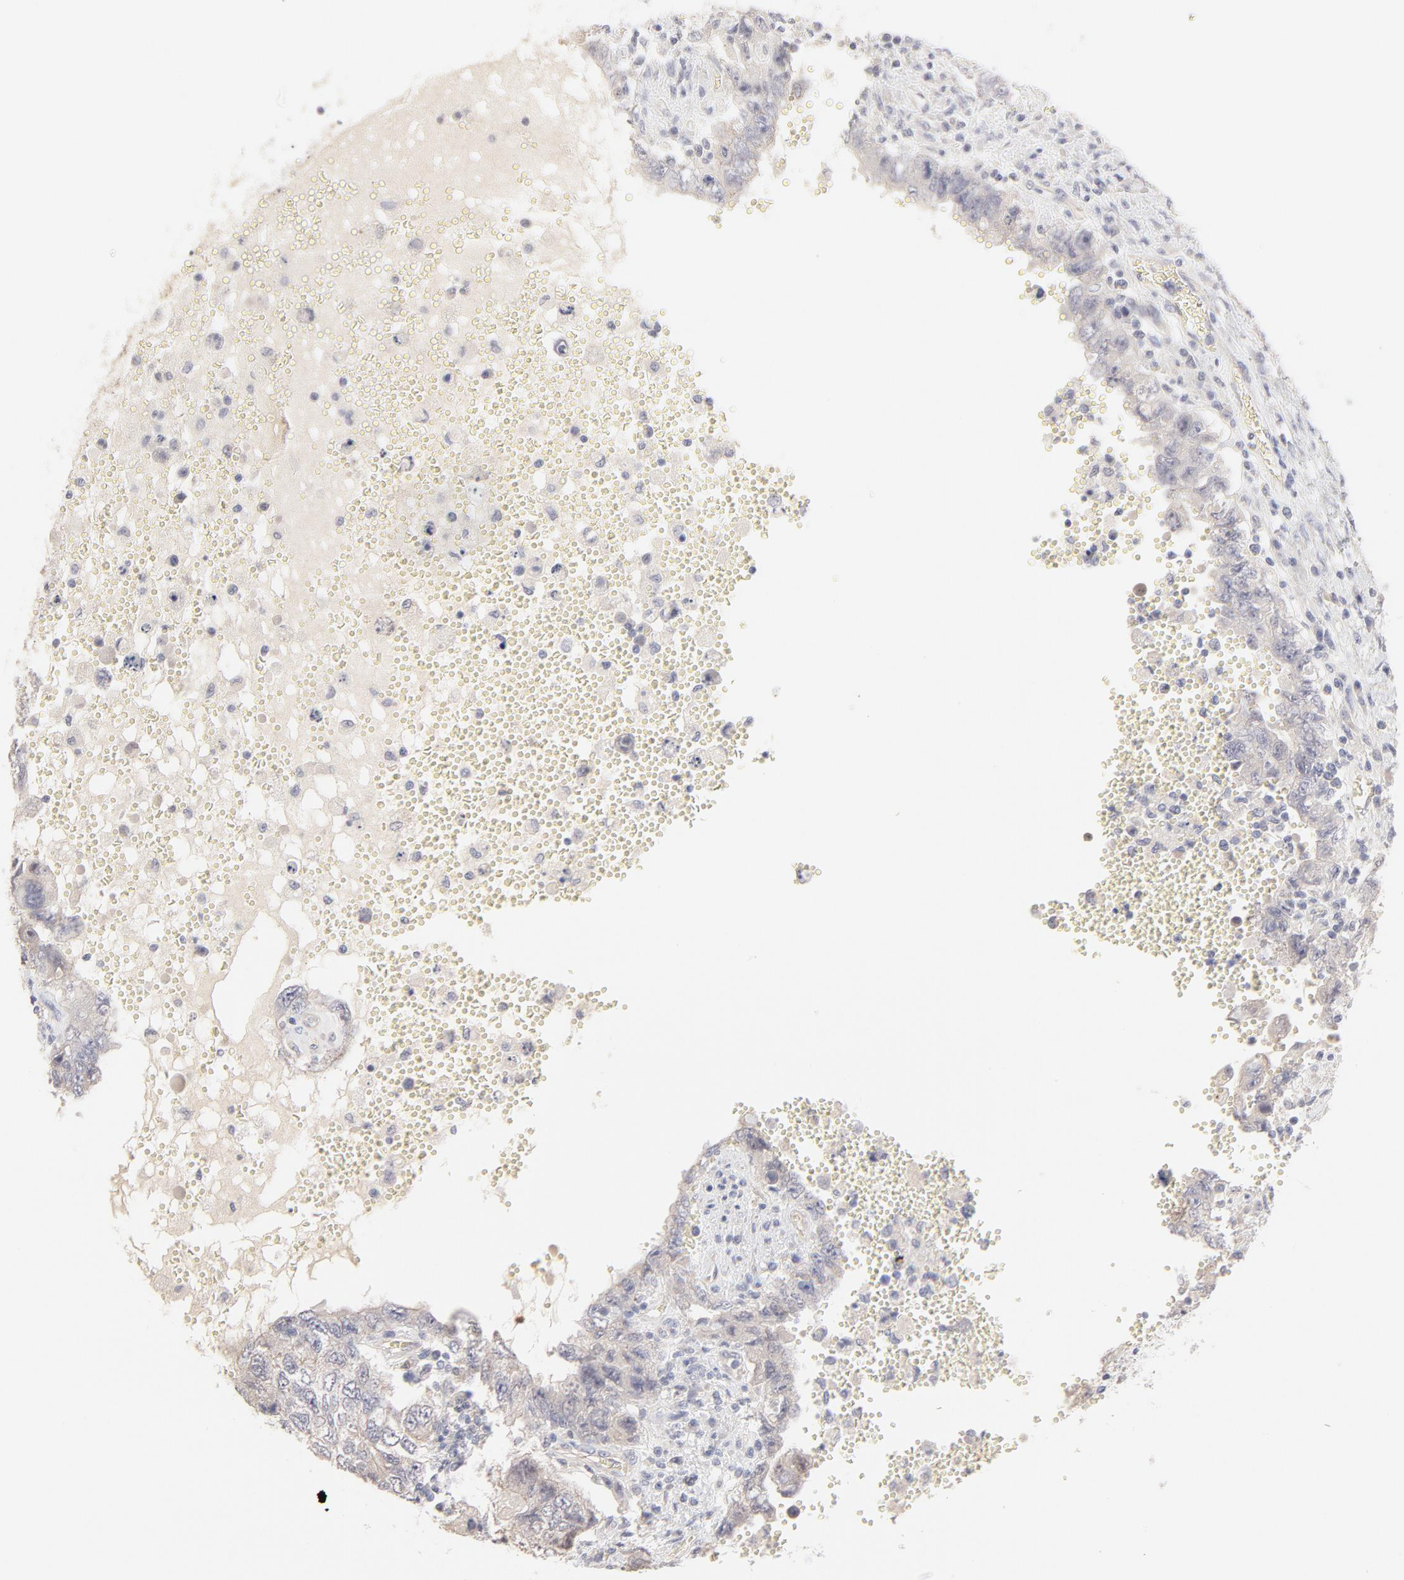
{"staining": {"intensity": "negative", "quantity": "none", "location": "none"}, "tissue": "testis cancer", "cell_type": "Tumor cells", "image_type": "cancer", "snomed": [{"axis": "morphology", "description": "Carcinoma, Embryonal, NOS"}, {"axis": "topography", "description": "Testis"}], "caption": "Embryonal carcinoma (testis) was stained to show a protein in brown. There is no significant expression in tumor cells. (DAB immunohistochemistry visualized using brightfield microscopy, high magnification).", "gene": "ELF3", "patient": {"sex": "male", "age": 26}}